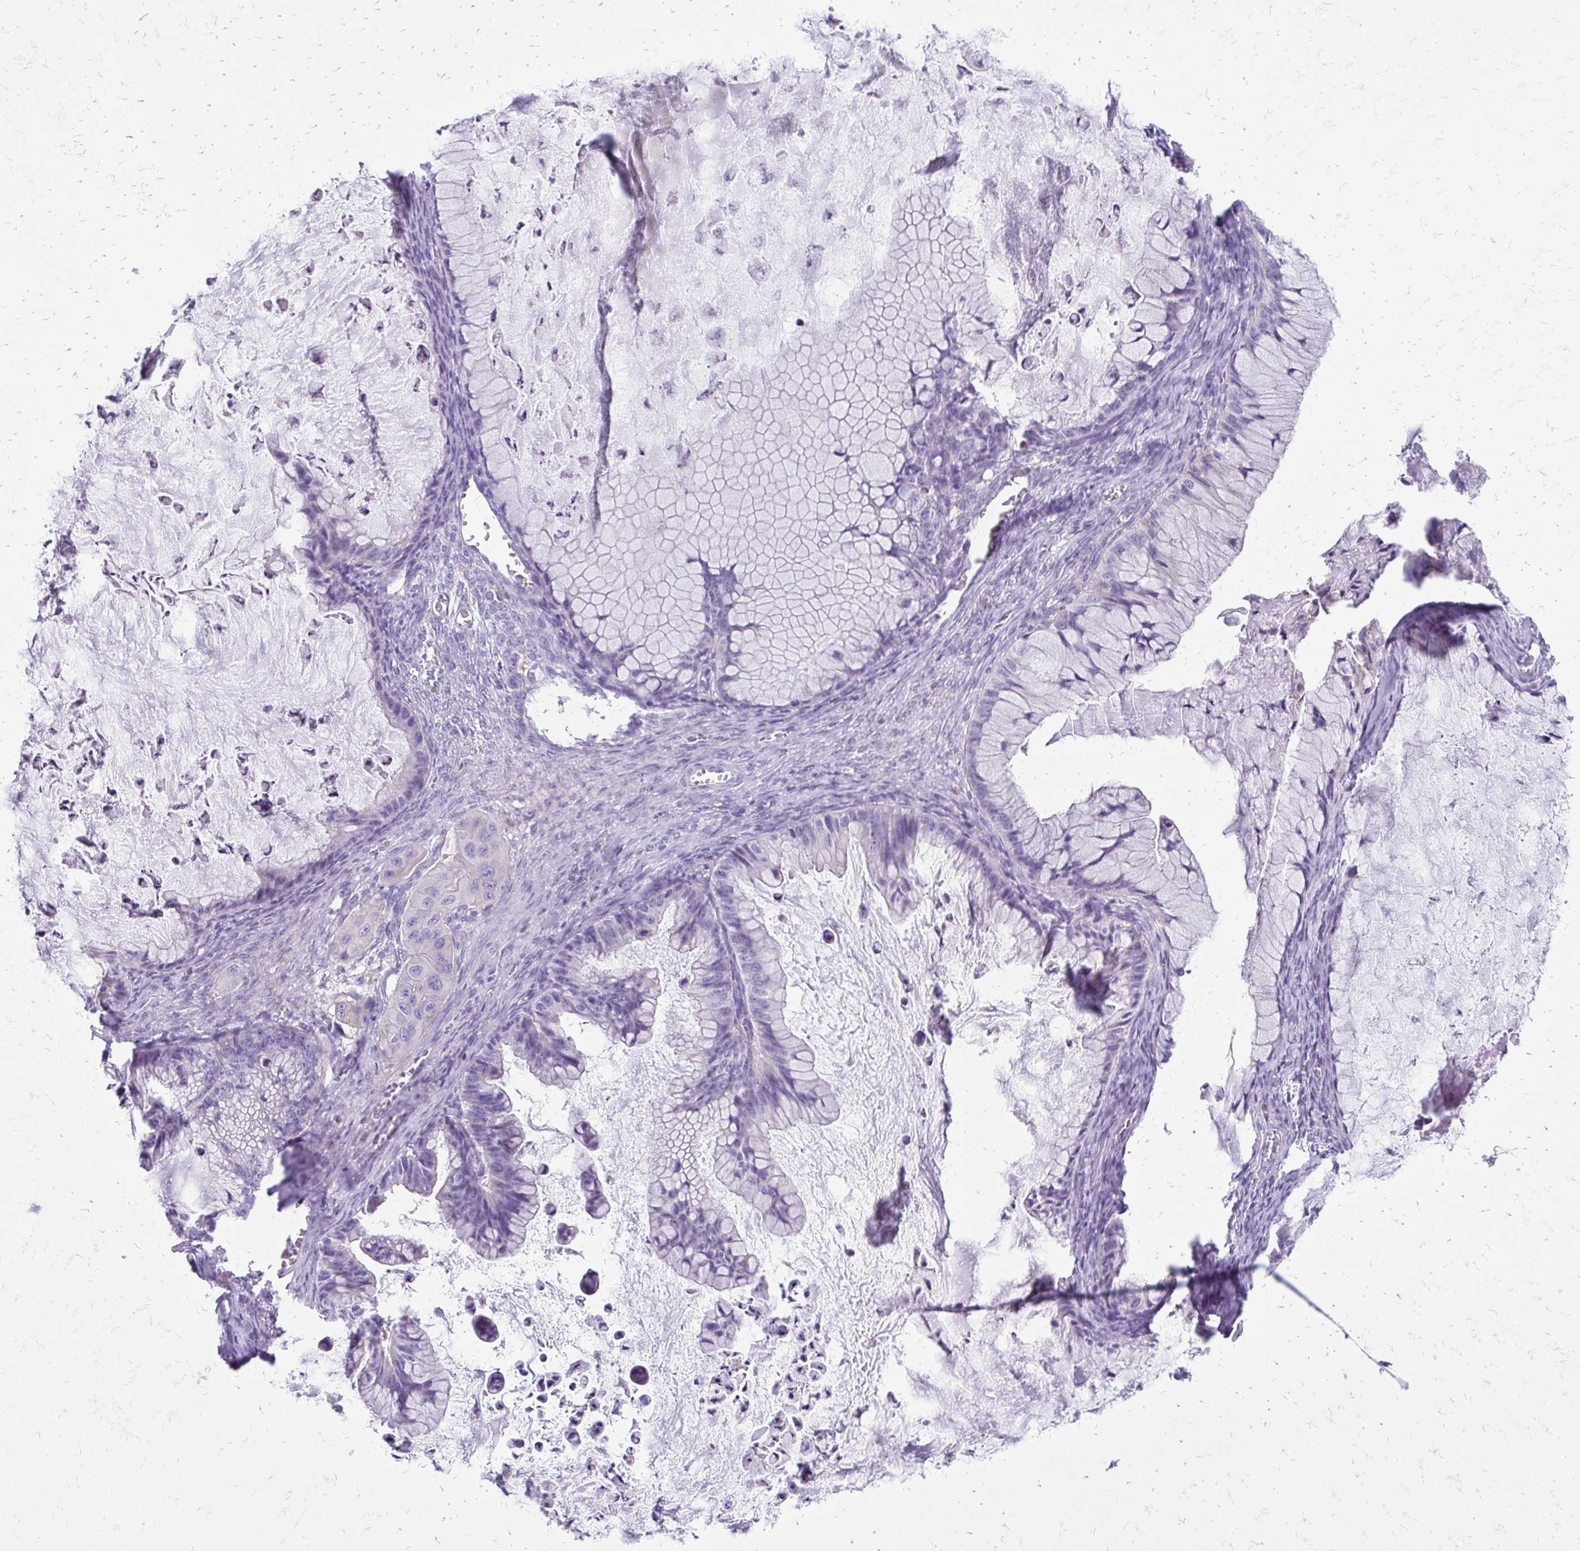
{"staining": {"intensity": "negative", "quantity": "none", "location": "none"}, "tissue": "ovarian cancer", "cell_type": "Tumor cells", "image_type": "cancer", "snomed": [{"axis": "morphology", "description": "Cystadenocarcinoma, mucinous, NOS"}, {"axis": "topography", "description": "Ovary"}], "caption": "The immunohistochemistry micrograph has no significant staining in tumor cells of mucinous cystadenocarcinoma (ovarian) tissue.", "gene": "SIGLEC11", "patient": {"sex": "female", "age": 72}}